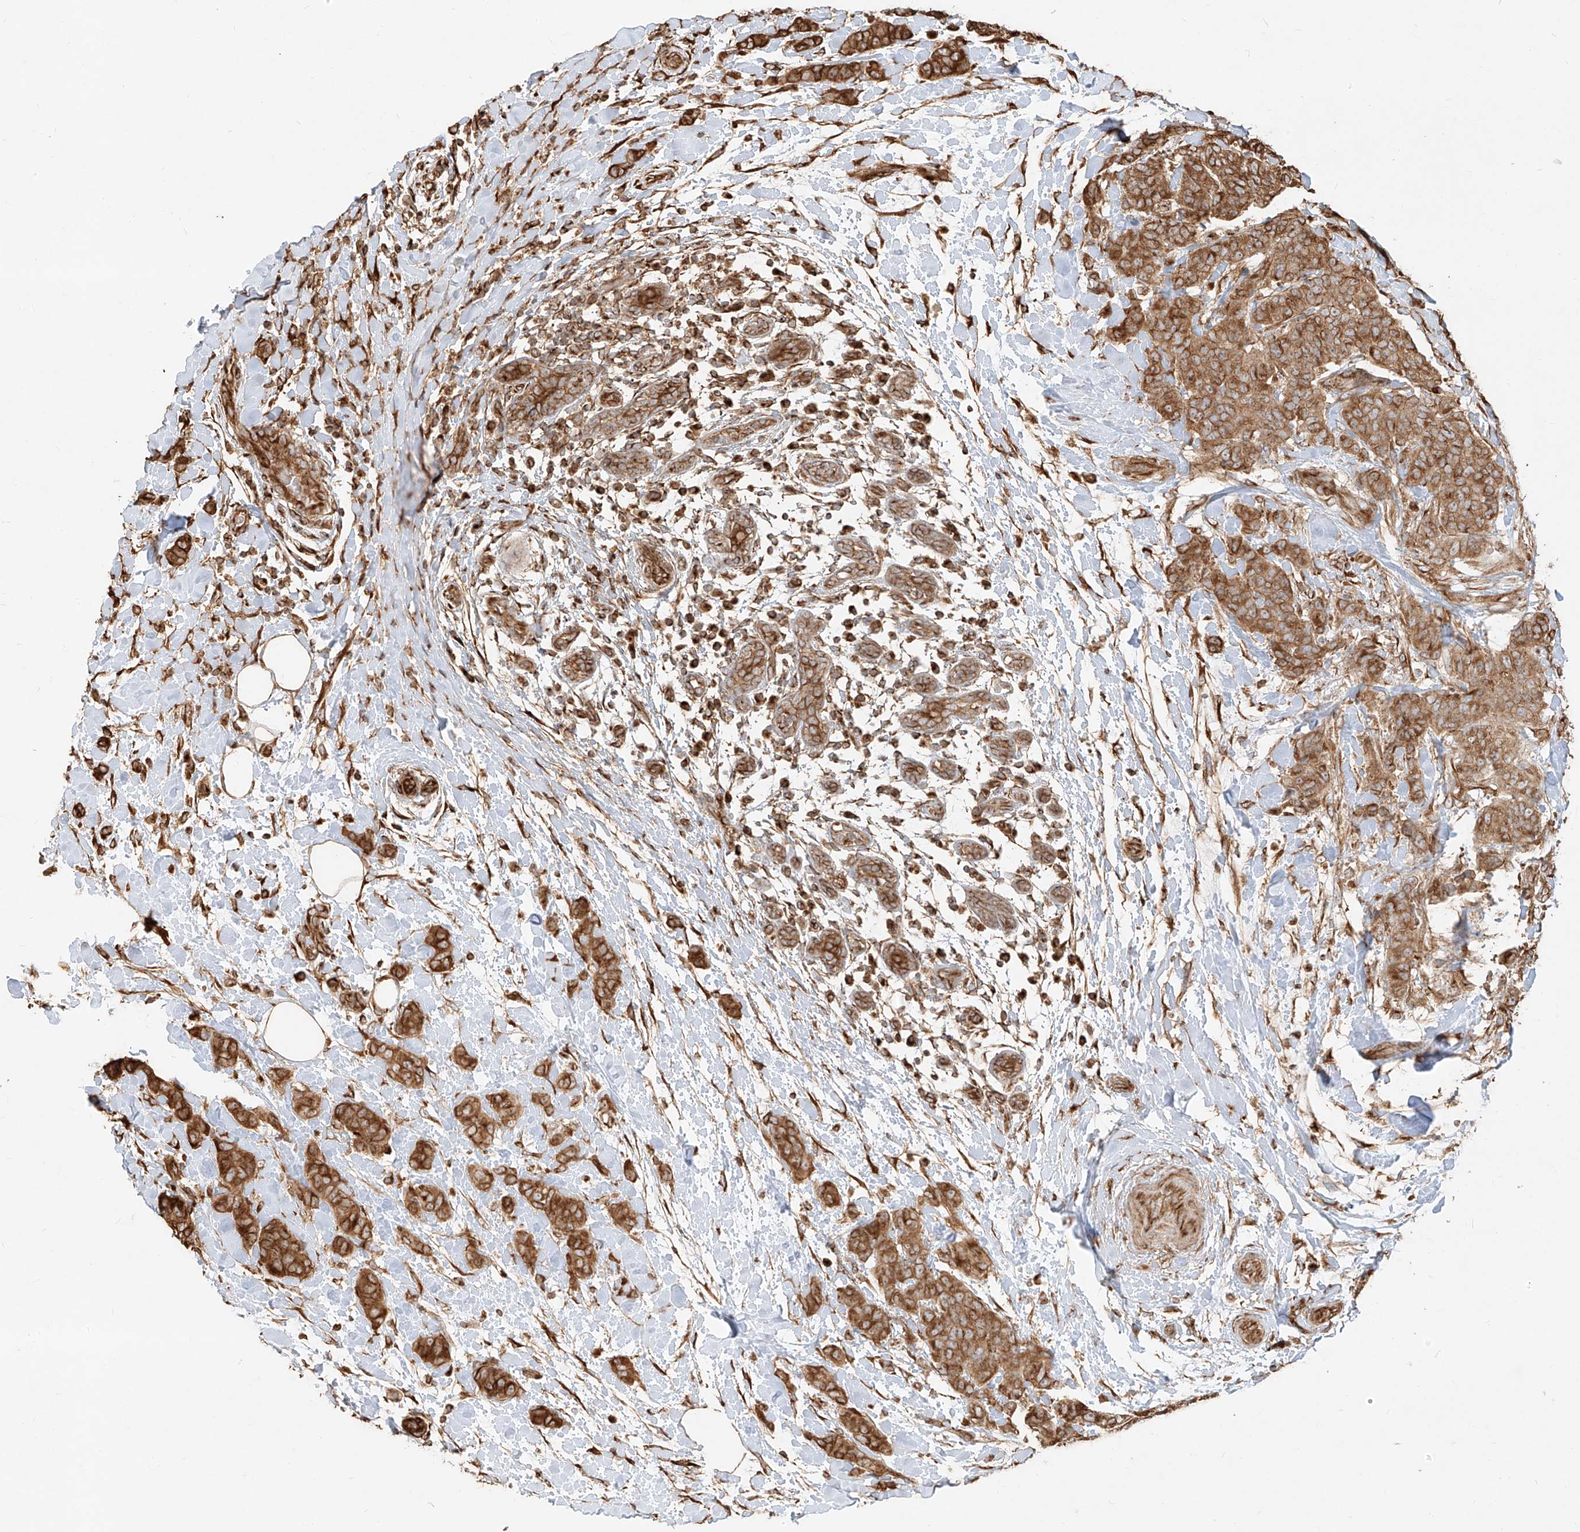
{"staining": {"intensity": "moderate", "quantity": ">75%", "location": "cytoplasmic/membranous"}, "tissue": "breast cancer", "cell_type": "Tumor cells", "image_type": "cancer", "snomed": [{"axis": "morphology", "description": "Normal tissue, NOS"}, {"axis": "morphology", "description": "Duct carcinoma"}, {"axis": "topography", "description": "Breast"}], "caption": "A medium amount of moderate cytoplasmic/membranous staining is present in approximately >75% of tumor cells in breast cancer tissue.", "gene": "EFNB1", "patient": {"sex": "female", "age": 40}}